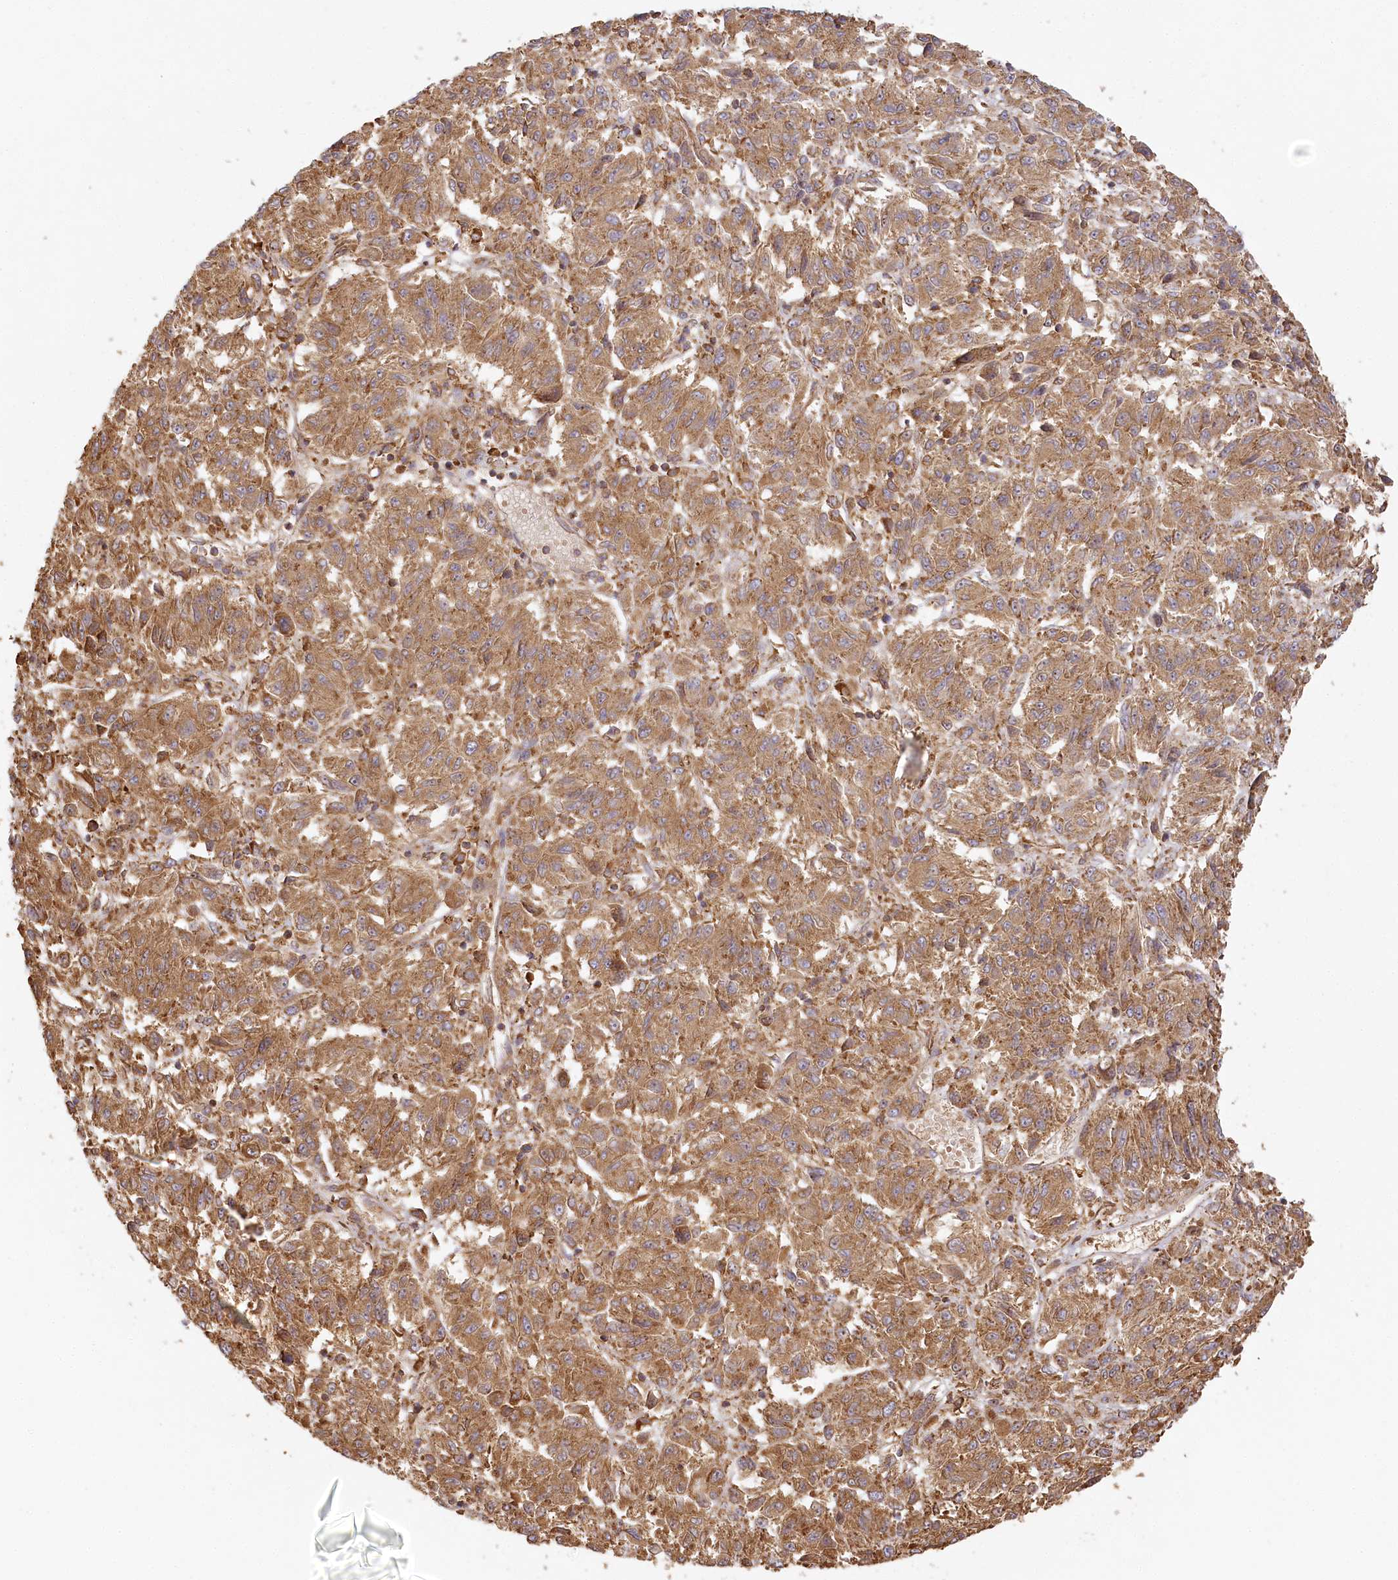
{"staining": {"intensity": "moderate", "quantity": ">75%", "location": "cytoplasmic/membranous"}, "tissue": "melanoma", "cell_type": "Tumor cells", "image_type": "cancer", "snomed": [{"axis": "morphology", "description": "Malignant melanoma, Metastatic site"}, {"axis": "topography", "description": "Lung"}], "caption": "Brown immunohistochemical staining in human melanoma reveals moderate cytoplasmic/membranous expression in about >75% of tumor cells.", "gene": "ACAP2", "patient": {"sex": "male", "age": 64}}